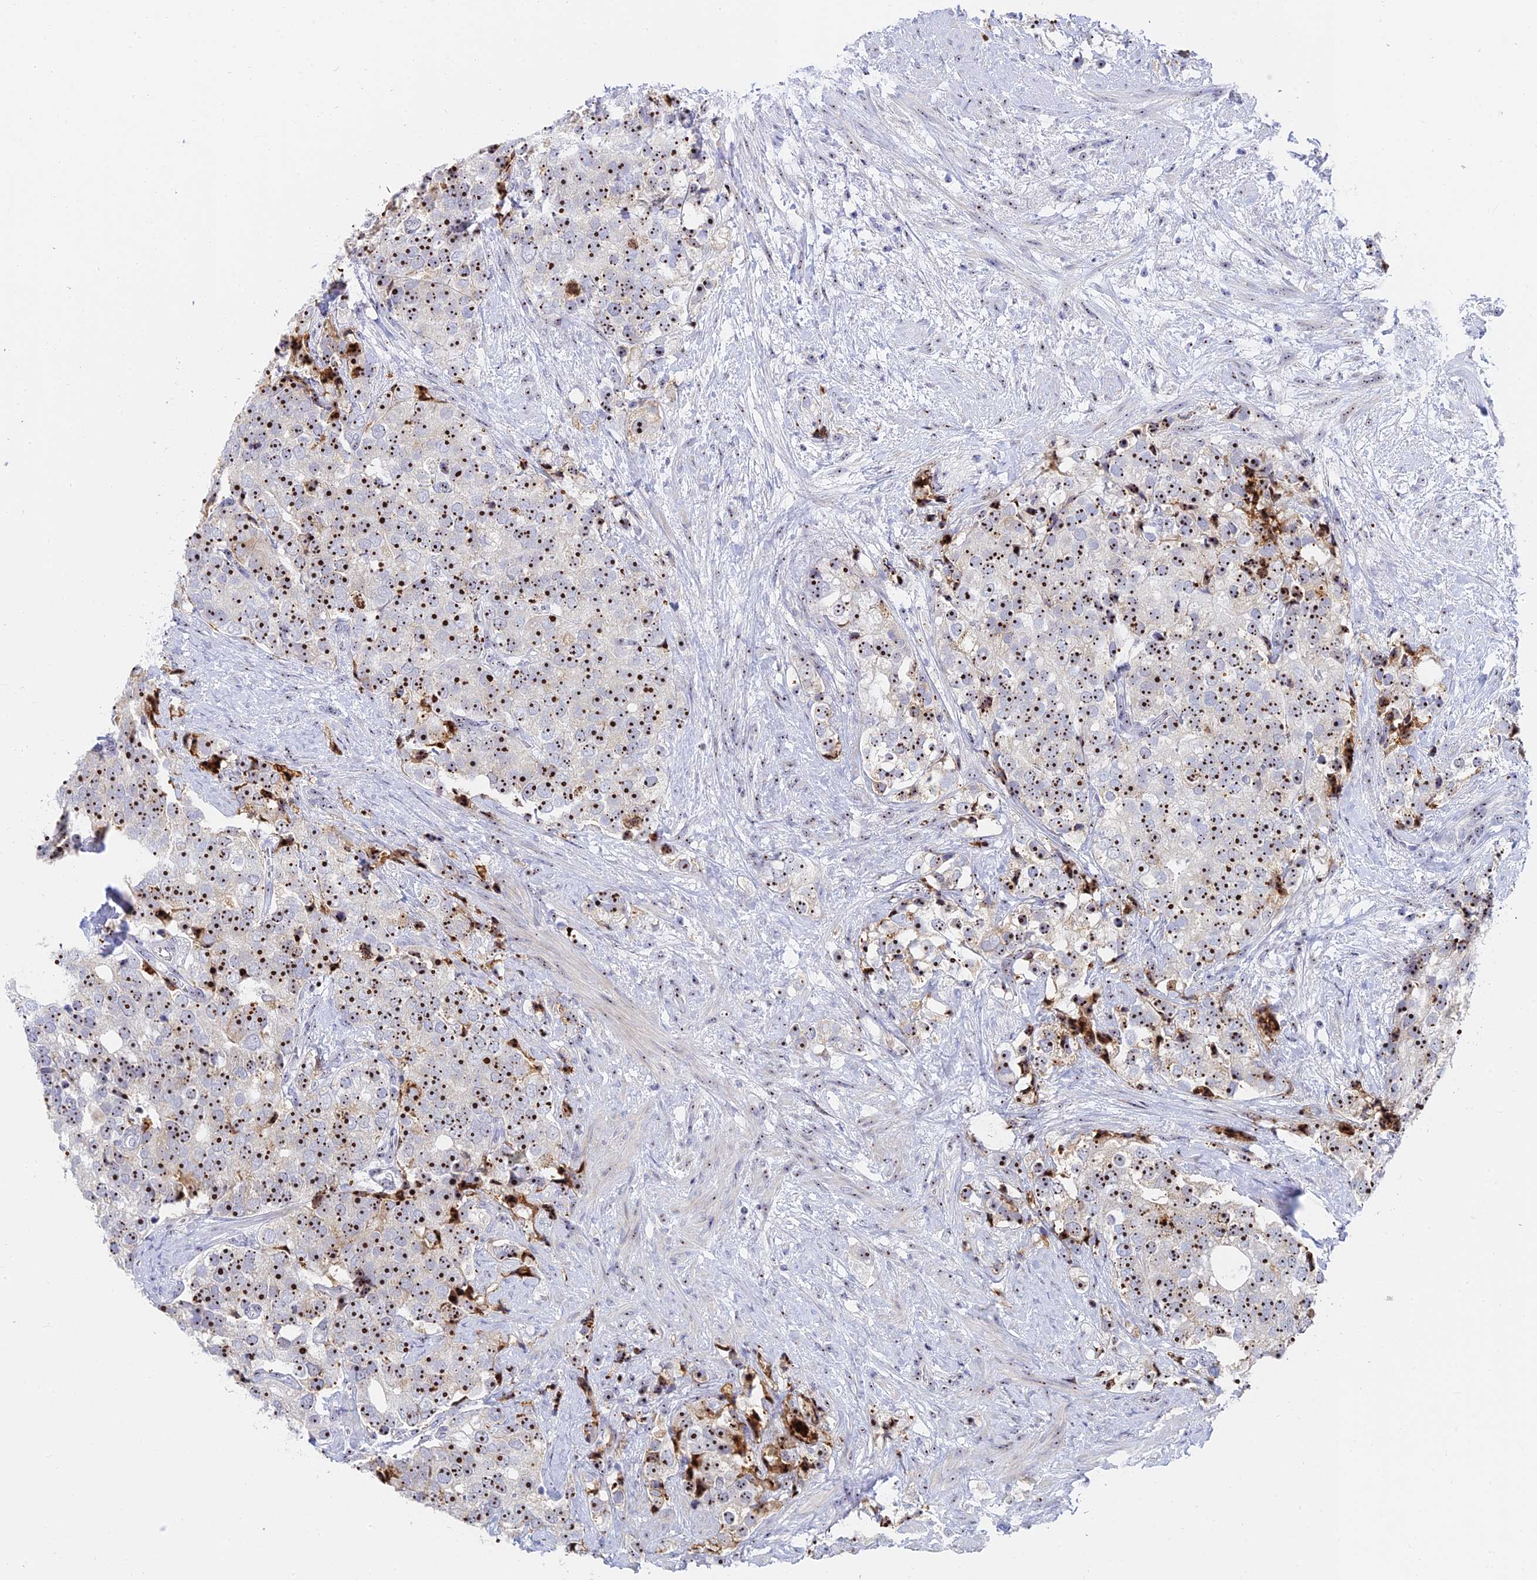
{"staining": {"intensity": "strong", "quantity": ">75%", "location": "nuclear"}, "tissue": "prostate cancer", "cell_type": "Tumor cells", "image_type": "cancer", "snomed": [{"axis": "morphology", "description": "Adenocarcinoma, High grade"}, {"axis": "topography", "description": "Prostate"}], "caption": "This image exhibits prostate adenocarcinoma (high-grade) stained with immunohistochemistry to label a protein in brown. The nuclear of tumor cells show strong positivity for the protein. Nuclei are counter-stained blue.", "gene": "RSL1D1", "patient": {"sex": "male", "age": 49}}